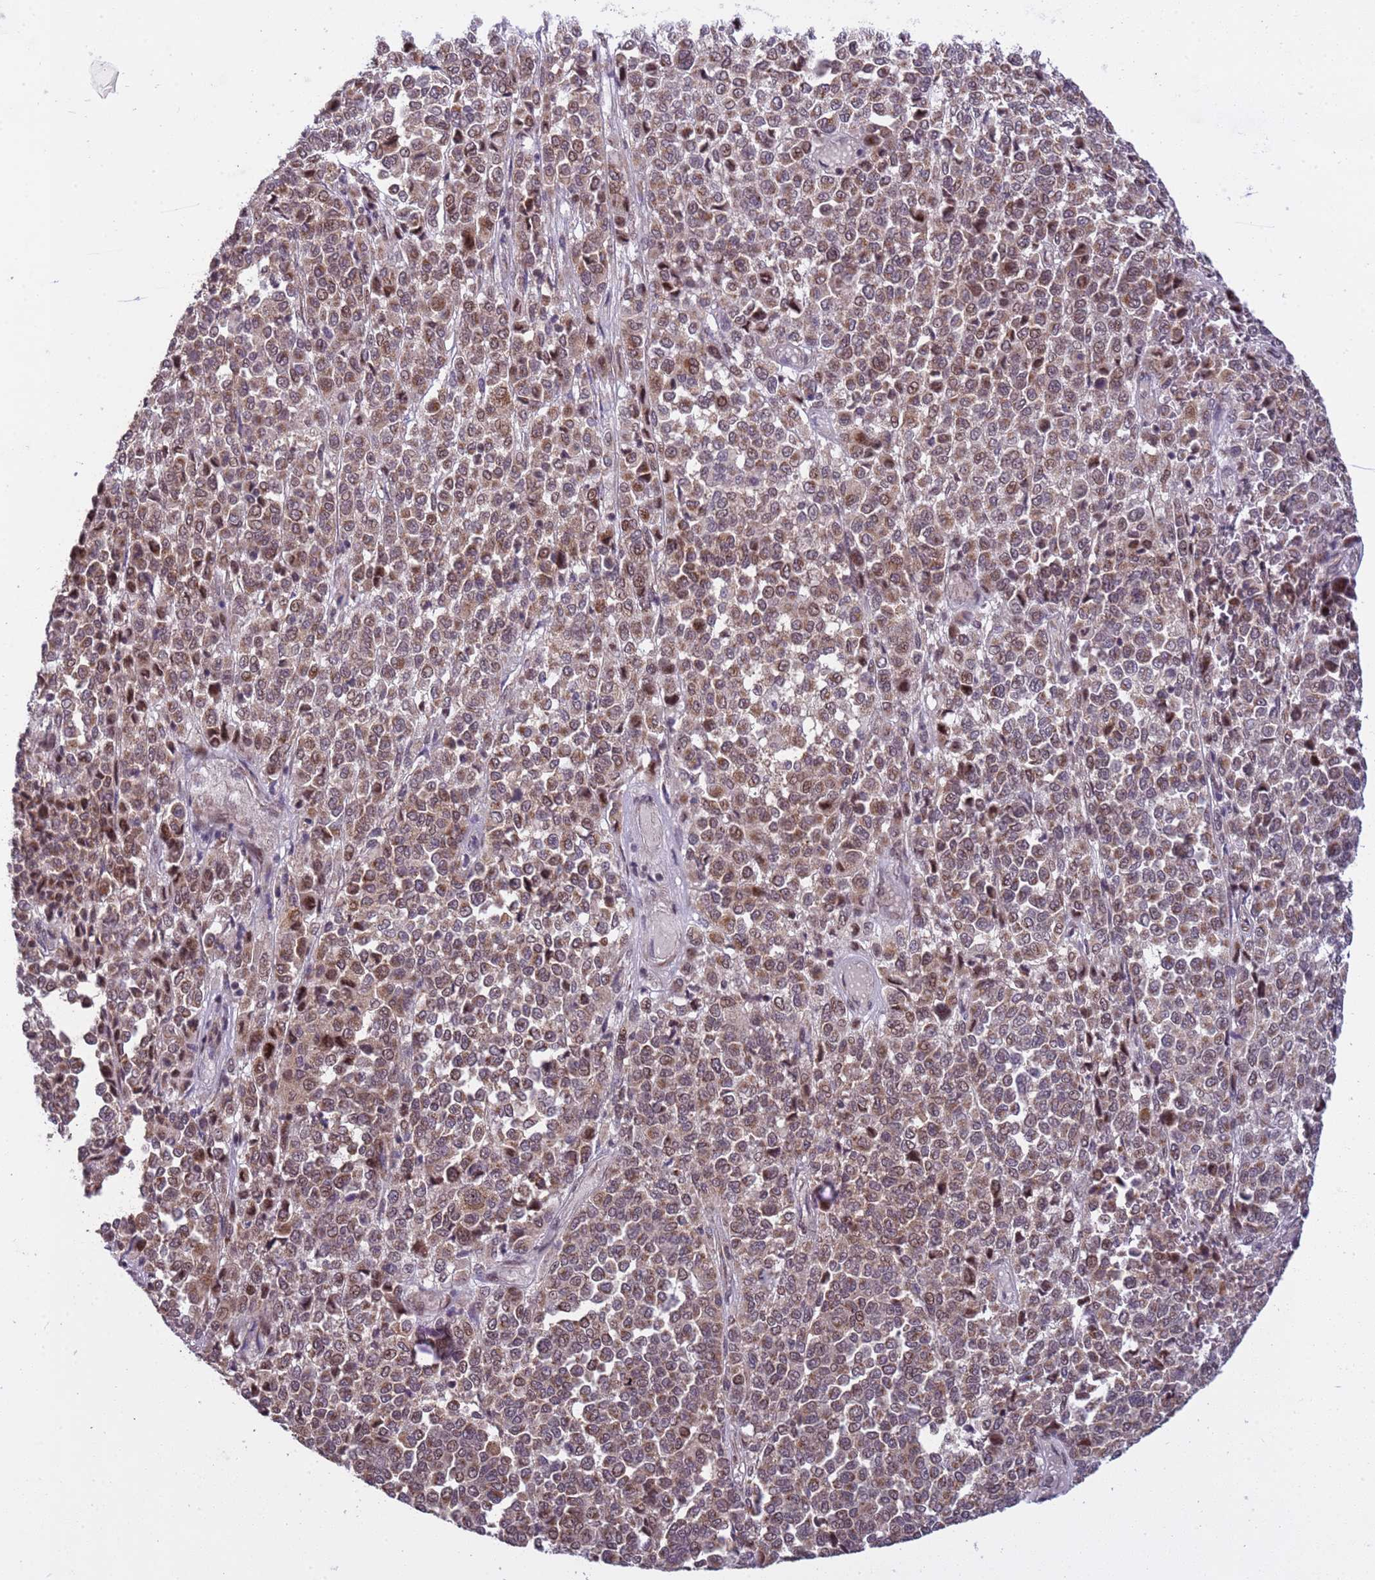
{"staining": {"intensity": "moderate", "quantity": ">75%", "location": "nuclear"}, "tissue": "melanoma", "cell_type": "Tumor cells", "image_type": "cancer", "snomed": [{"axis": "morphology", "description": "Malignant melanoma, Metastatic site"}, {"axis": "topography", "description": "Pancreas"}], "caption": "A high-resolution photomicrograph shows IHC staining of malignant melanoma (metastatic site), which reveals moderate nuclear staining in approximately >75% of tumor cells. (DAB (3,3'-diaminobenzidine) IHC with brightfield microscopy, high magnification).", "gene": "PPM1H", "patient": {"sex": "female", "age": 30}}